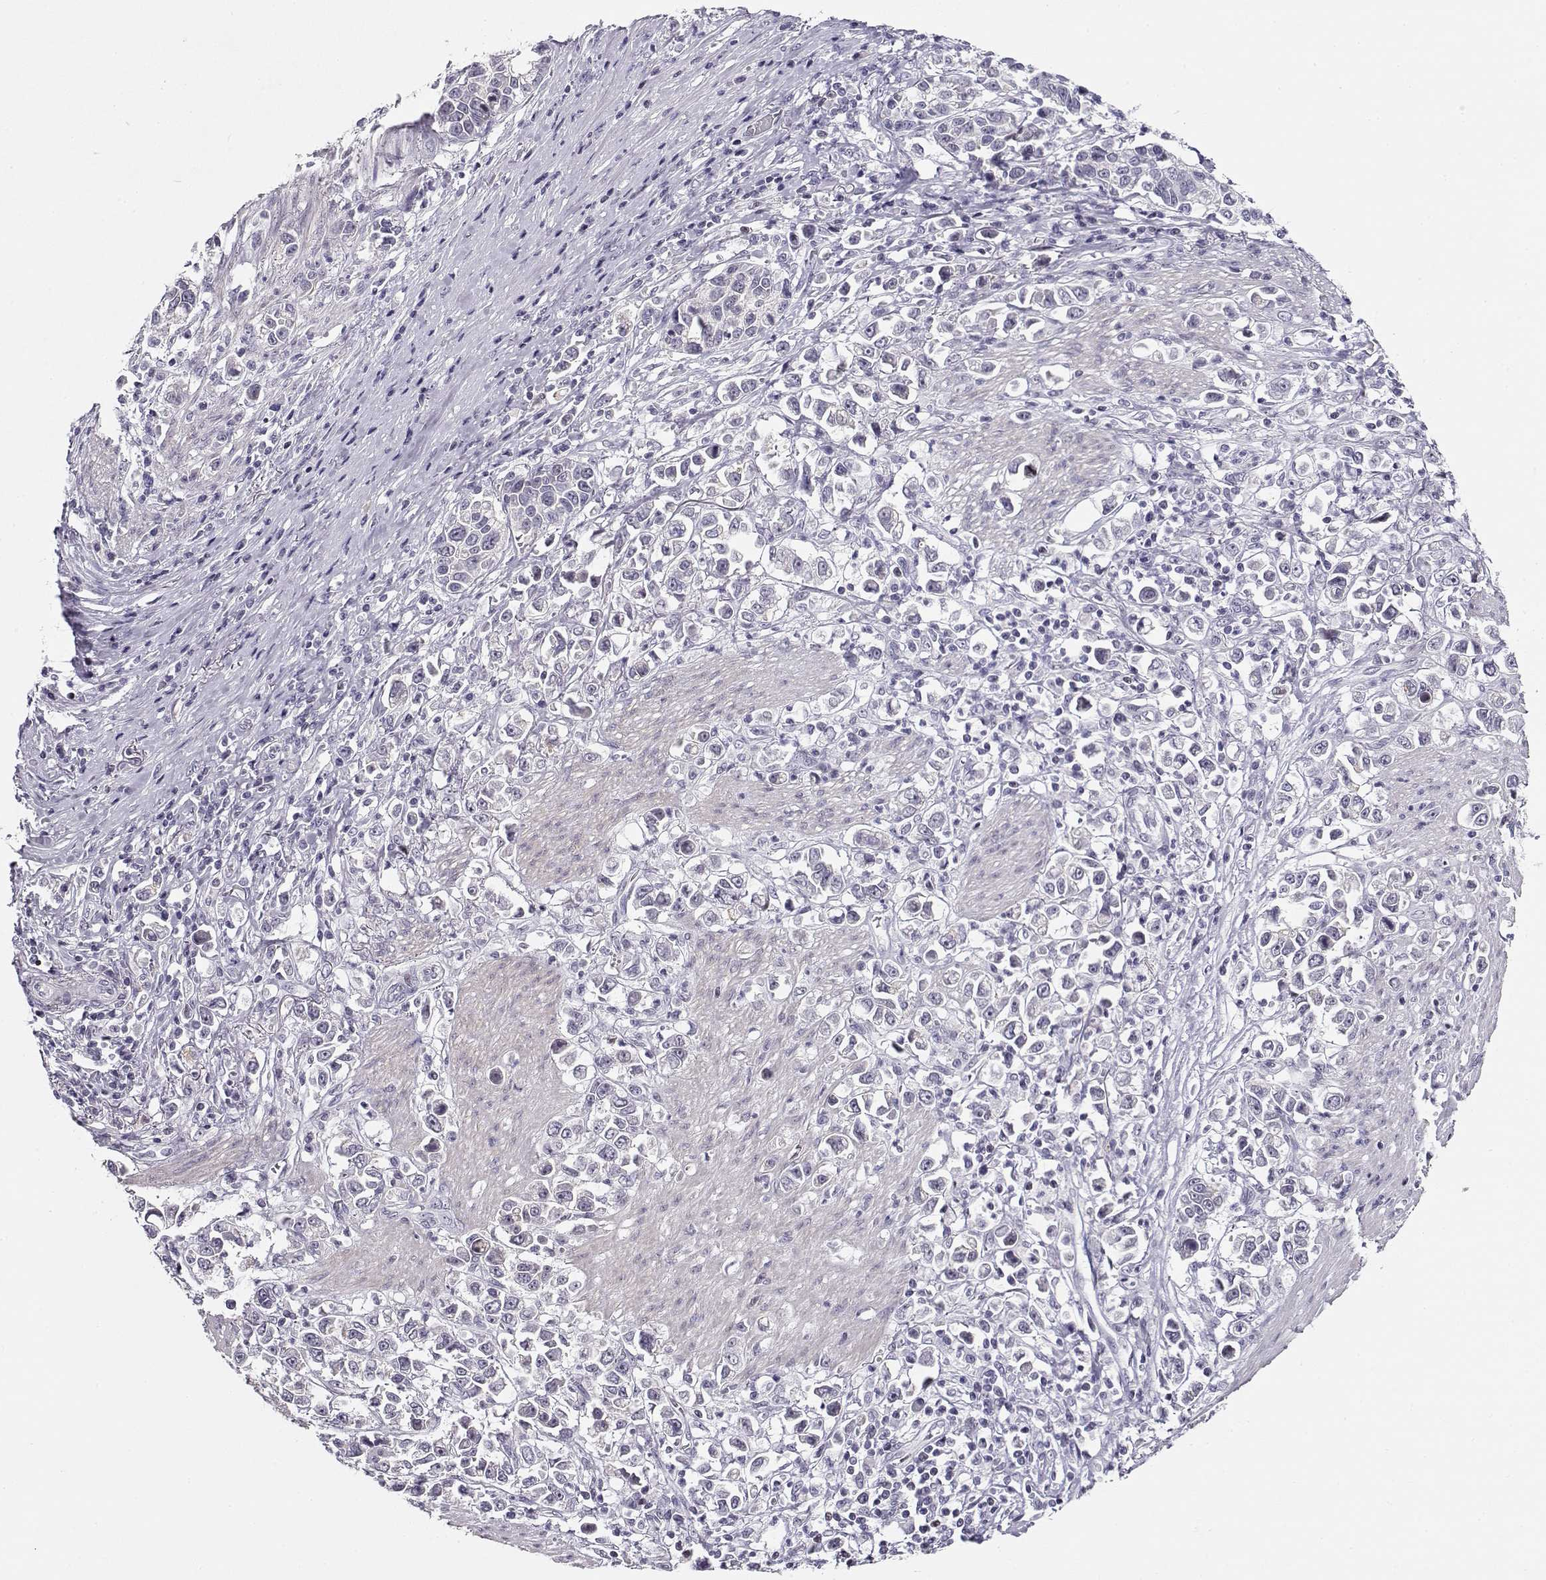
{"staining": {"intensity": "negative", "quantity": "none", "location": "none"}, "tissue": "stomach cancer", "cell_type": "Tumor cells", "image_type": "cancer", "snomed": [{"axis": "morphology", "description": "Adenocarcinoma, NOS"}, {"axis": "topography", "description": "Stomach"}], "caption": "High magnification brightfield microscopy of stomach adenocarcinoma stained with DAB (brown) and counterstained with hematoxylin (blue): tumor cells show no significant expression. (DAB (3,3'-diaminobenzidine) immunohistochemistry visualized using brightfield microscopy, high magnification).", "gene": "CRX", "patient": {"sex": "male", "age": 93}}